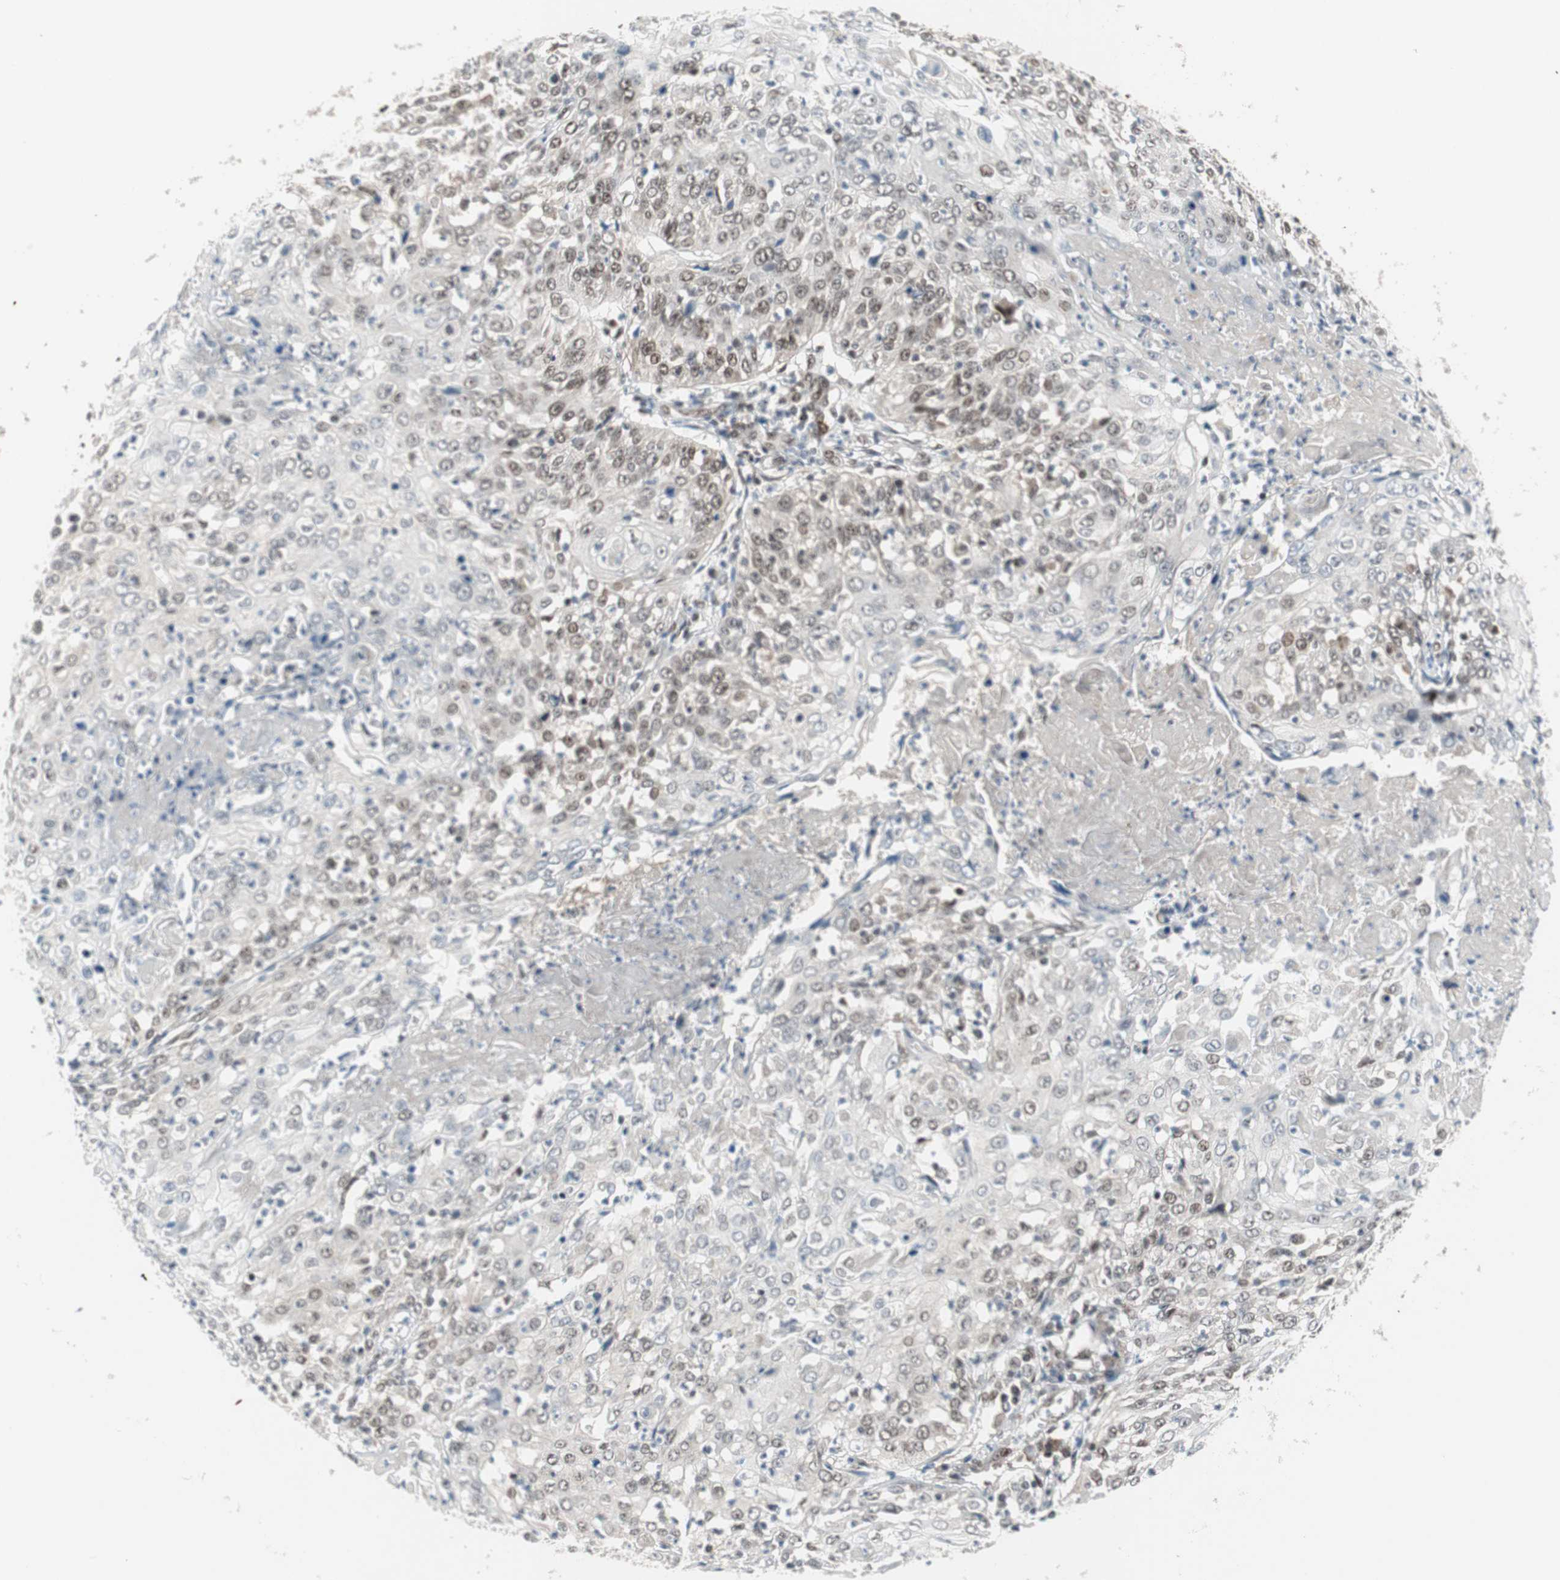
{"staining": {"intensity": "weak", "quantity": "<25%", "location": "nuclear"}, "tissue": "cervical cancer", "cell_type": "Tumor cells", "image_type": "cancer", "snomed": [{"axis": "morphology", "description": "Squamous cell carcinoma, NOS"}, {"axis": "topography", "description": "Cervix"}], "caption": "There is no significant expression in tumor cells of squamous cell carcinoma (cervical).", "gene": "TCF12", "patient": {"sex": "female", "age": 39}}